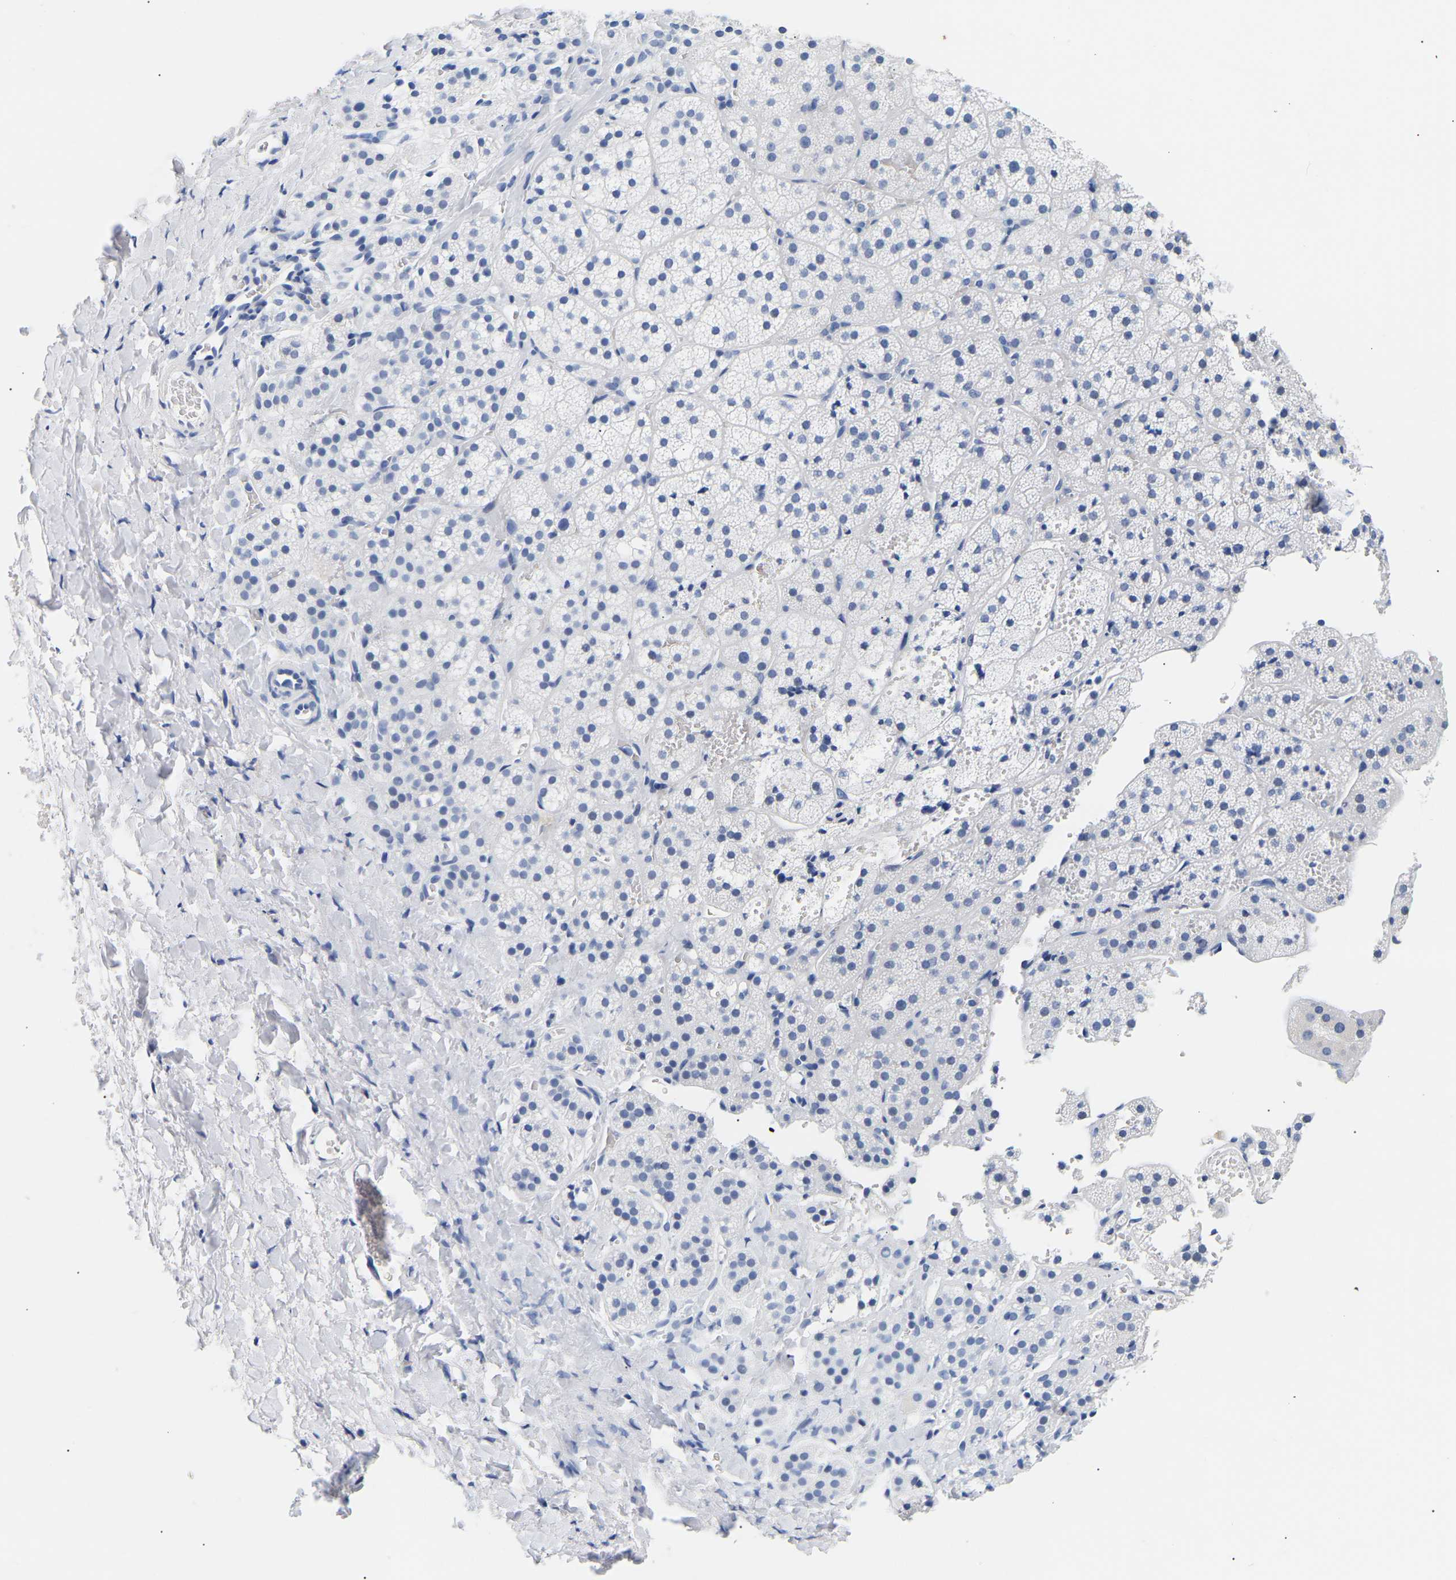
{"staining": {"intensity": "negative", "quantity": "none", "location": "none"}, "tissue": "adrenal gland", "cell_type": "Glandular cells", "image_type": "normal", "snomed": [{"axis": "morphology", "description": "Normal tissue, NOS"}, {"axis": "topography", "description": "Adrenal gland"}], "caption": "This image is of unremarkable adrenal gland stained with immunohistochemistry (IHC) to label a protein in brown with the nuclei are counter-stained blue. There is no positivity in glandular cells.", "gene": "SPINK2", "patient": {"sex": "female", "age": 44}}